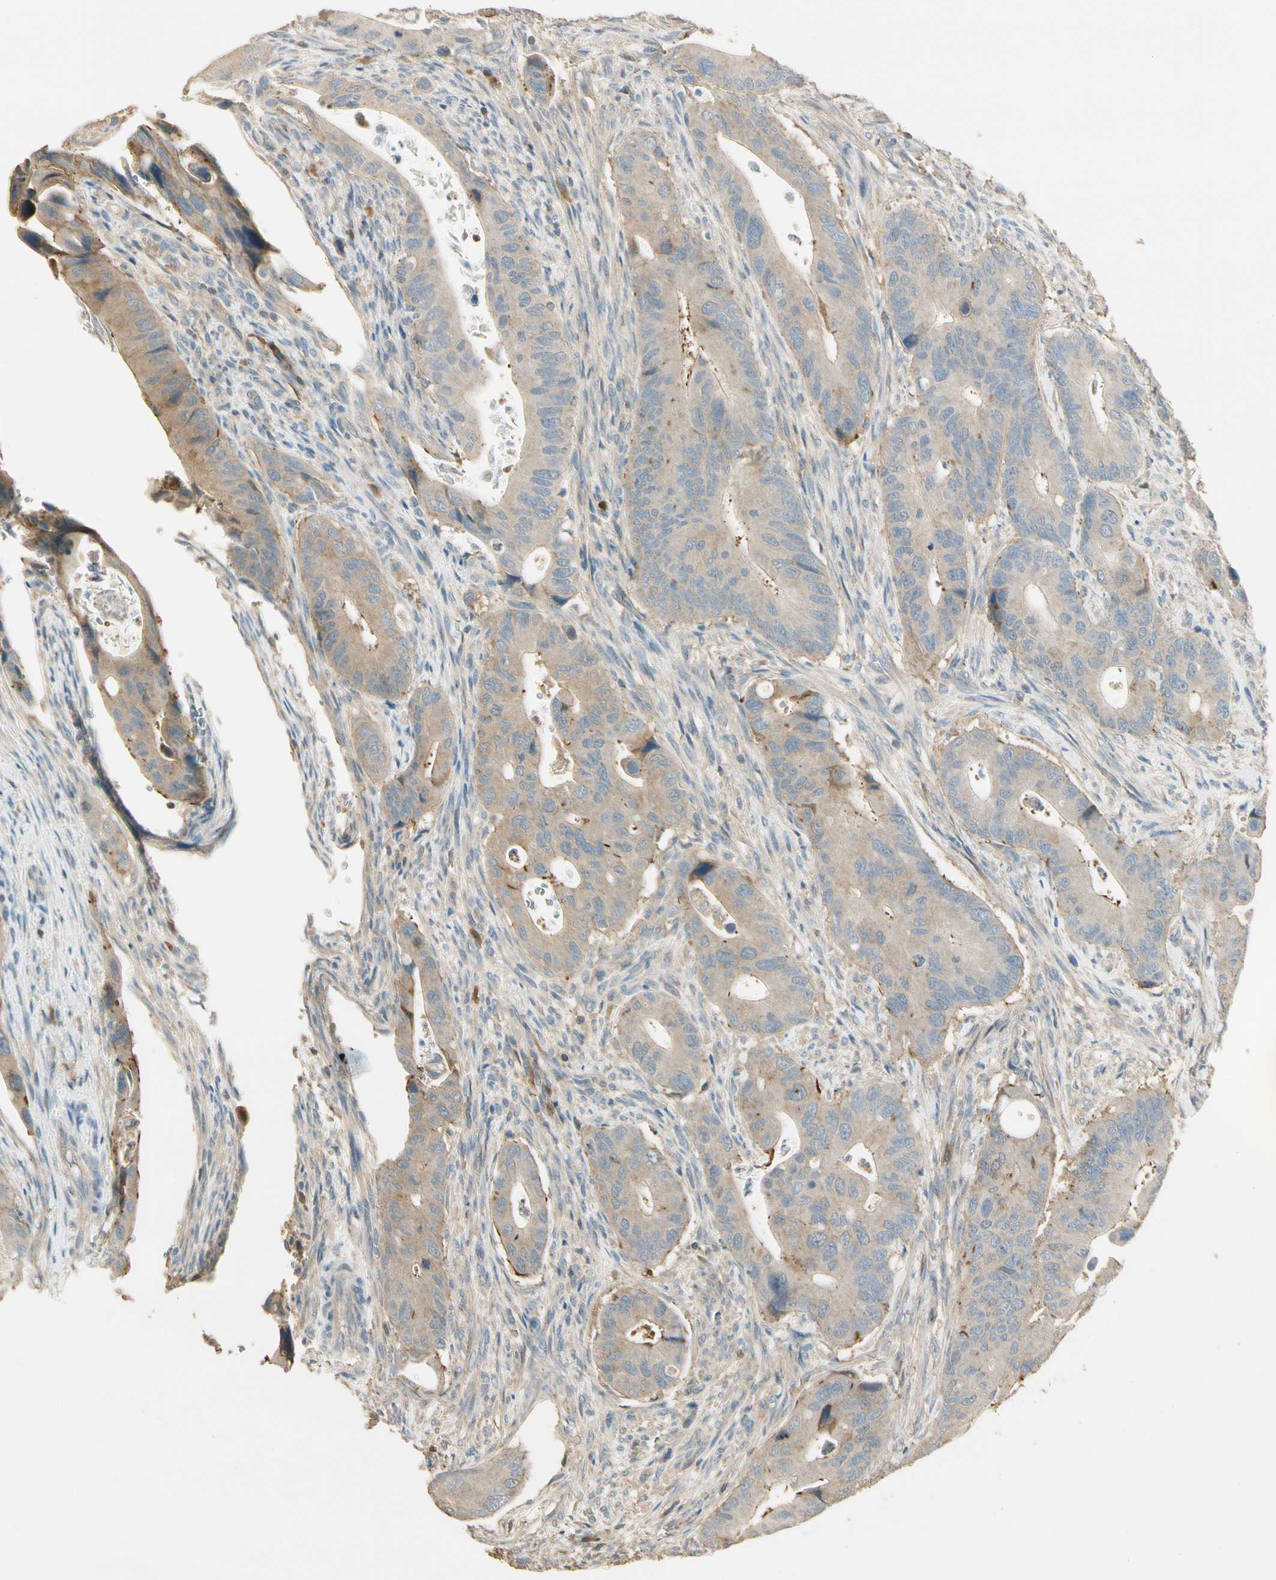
{"staining": {"intensity": "weak", "quantity": ">75%", "location": "cytoplasmic/membranous"}, "tissue": "colorectal cancer", "cell_type": "Tumor cells", "image_type": "cancer", "snomed": [{"axis": "morphology", "description": "Adenocarcinoma, NOS"}, {"axis": "topography", "description": "Rectum"}], "caption": "Colorectal cancer (adenocarcinoma) was stained to show a protein in brown. There is low levels of weak cytoplasmic/membranous positivity in about >75% of tumor cells.", "gene": "PLXNA1", "patient": {"sex": "female", "age": 57}}